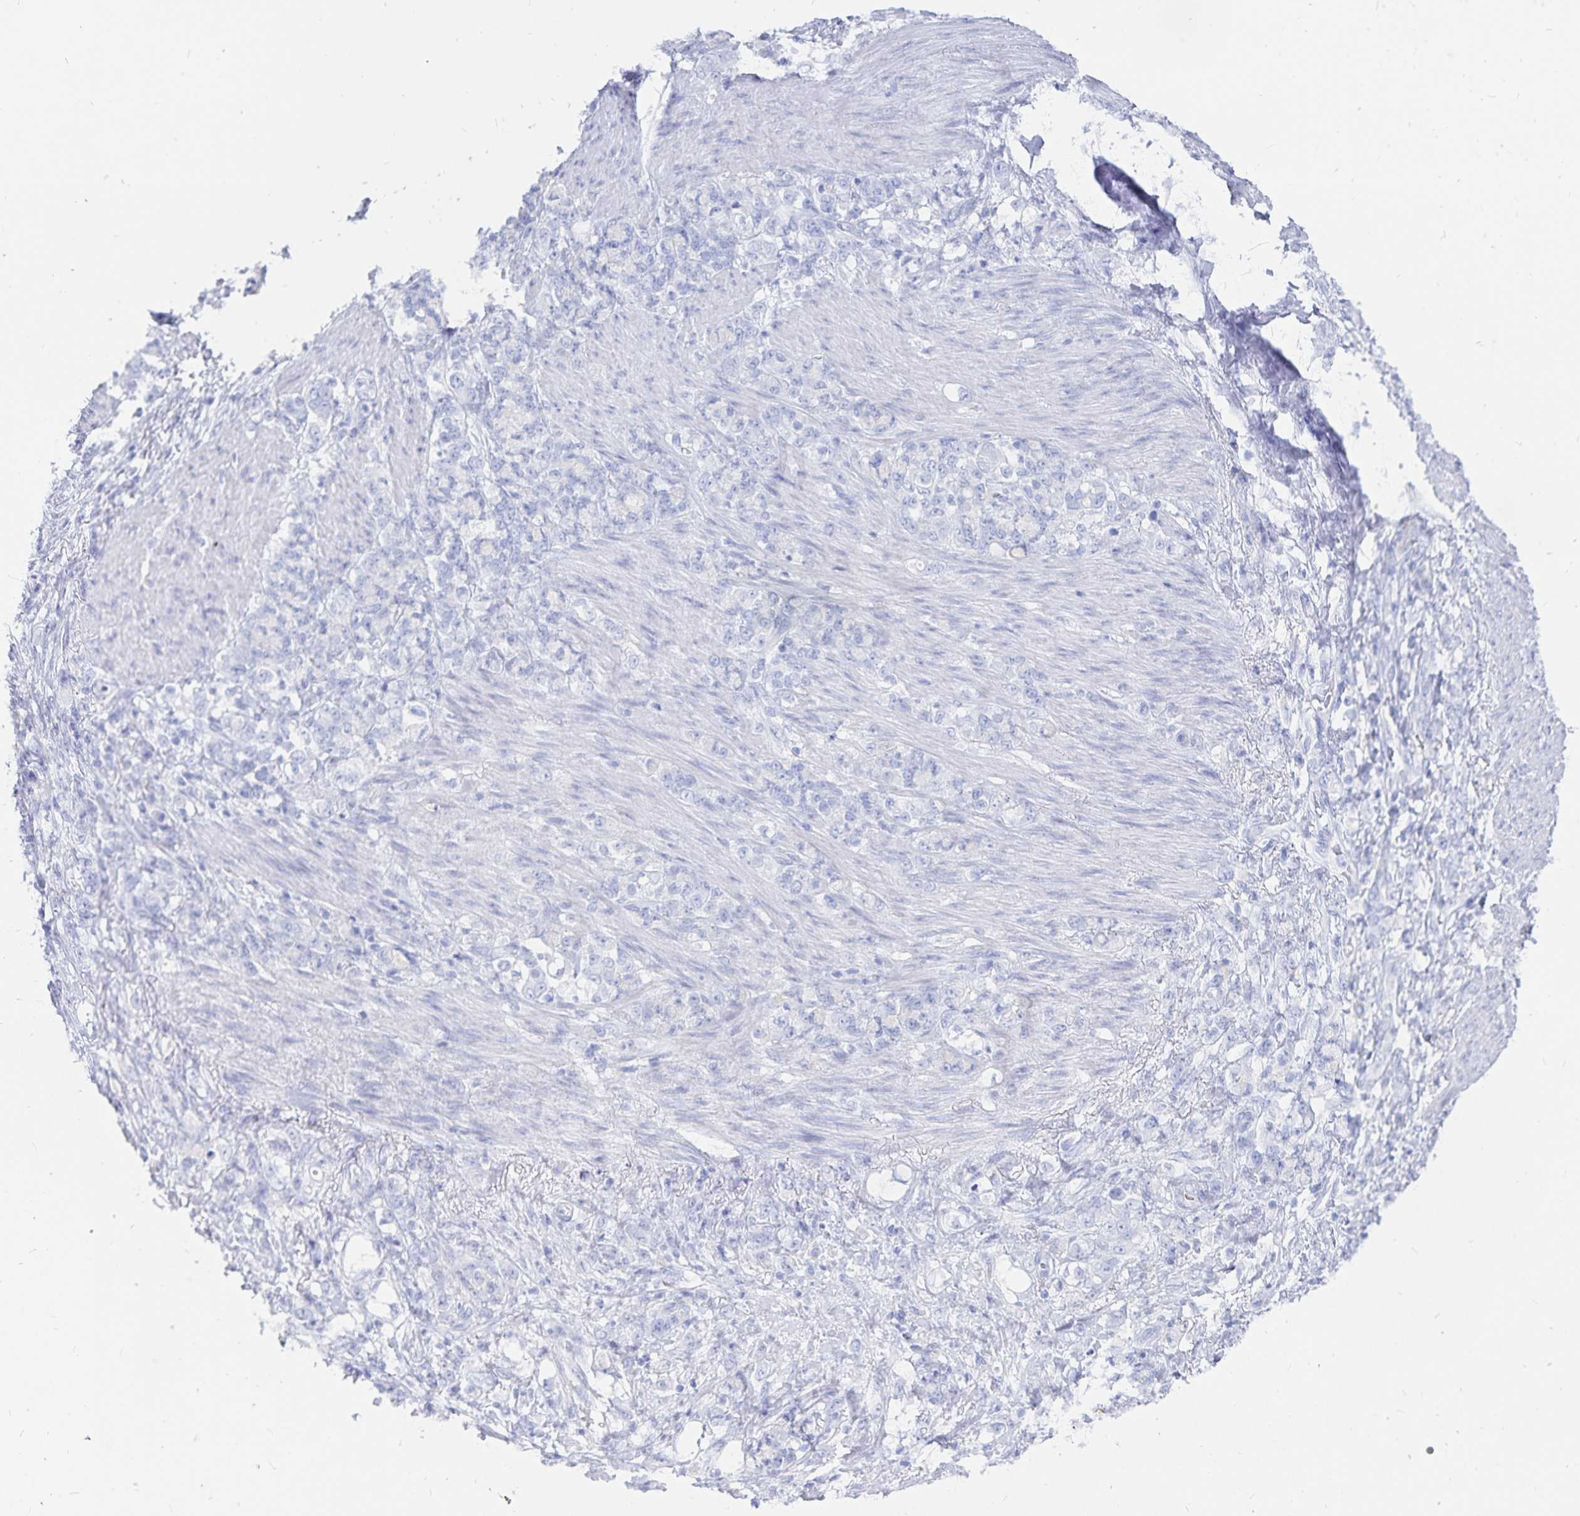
{"staining": {"intensity": "negative", "quantity": "none", "location": "none"}, "tissue": "stomach cancer", "cell_type": "Tumor cells", "image_type": "cancer", "snomed": [{"axis": "morphology", "description": "Adenocarcinoma, NOS"}, {"axis": "topography", "description": "Stomach"}], "caption": "Stomach adenocarcinoma was stained to show a protein in brown. There is no significant expression in tumor cells.", "gene": "INSL5", "patient": {"sex": "female", "age": 79}}